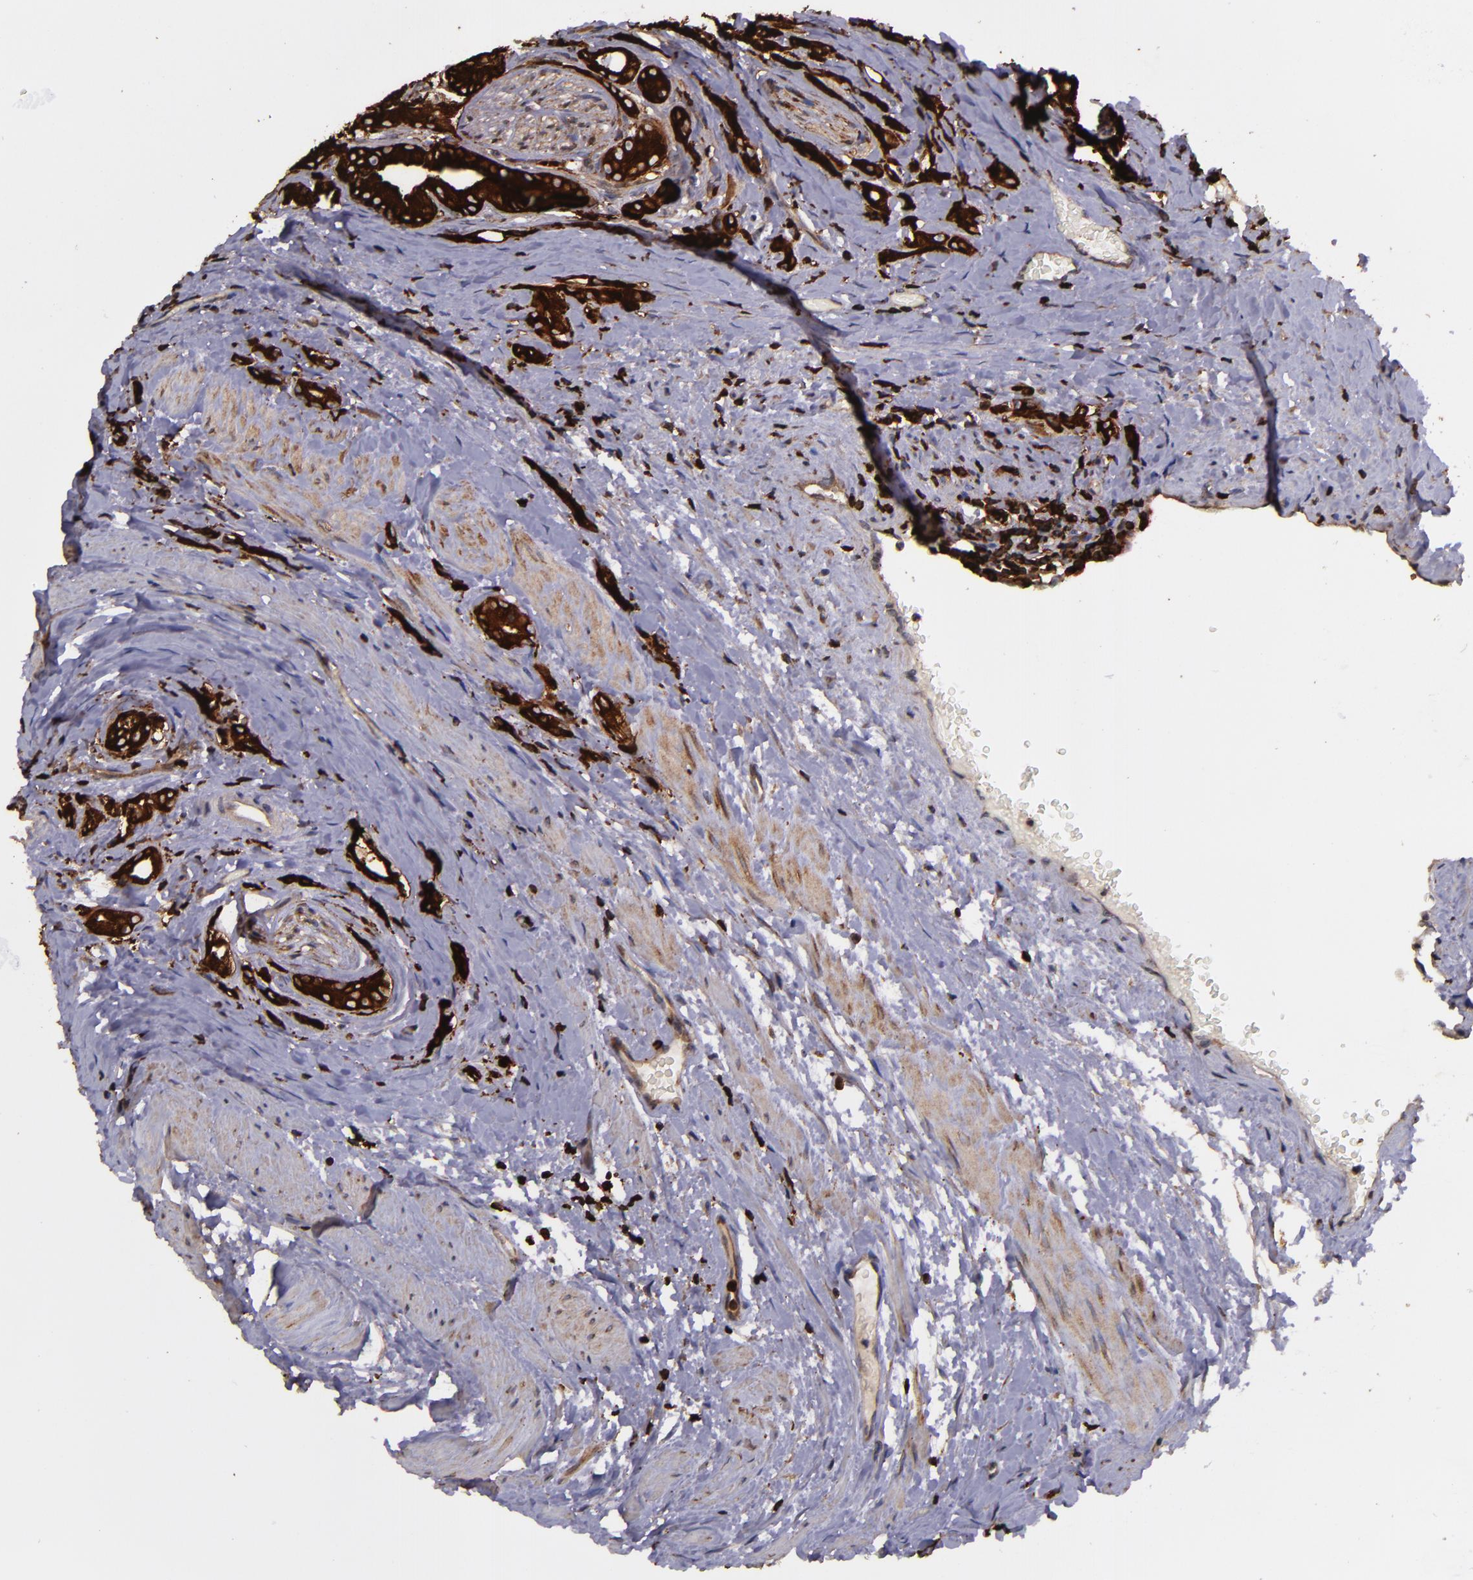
{"staining": {"intensity": "strong", "quantity": ">75%", "location": "cytoplasmic/membranous"}, "tissue": "prostate cancer", "cell_type": "Tumor cells", "image_type": "cancer", "snomed": [{"axis": "morphology", "description": "Adenocarcinoma, Medium grade"}, {"axis": "topography", "description": "Prostate"}], "caption": "Human prostate cancer stained with a protein marker demonstrates strong staining in tumor cells.", "gene": "SLC9A3R1", "patient": {"sex": "male", "age": 59}}